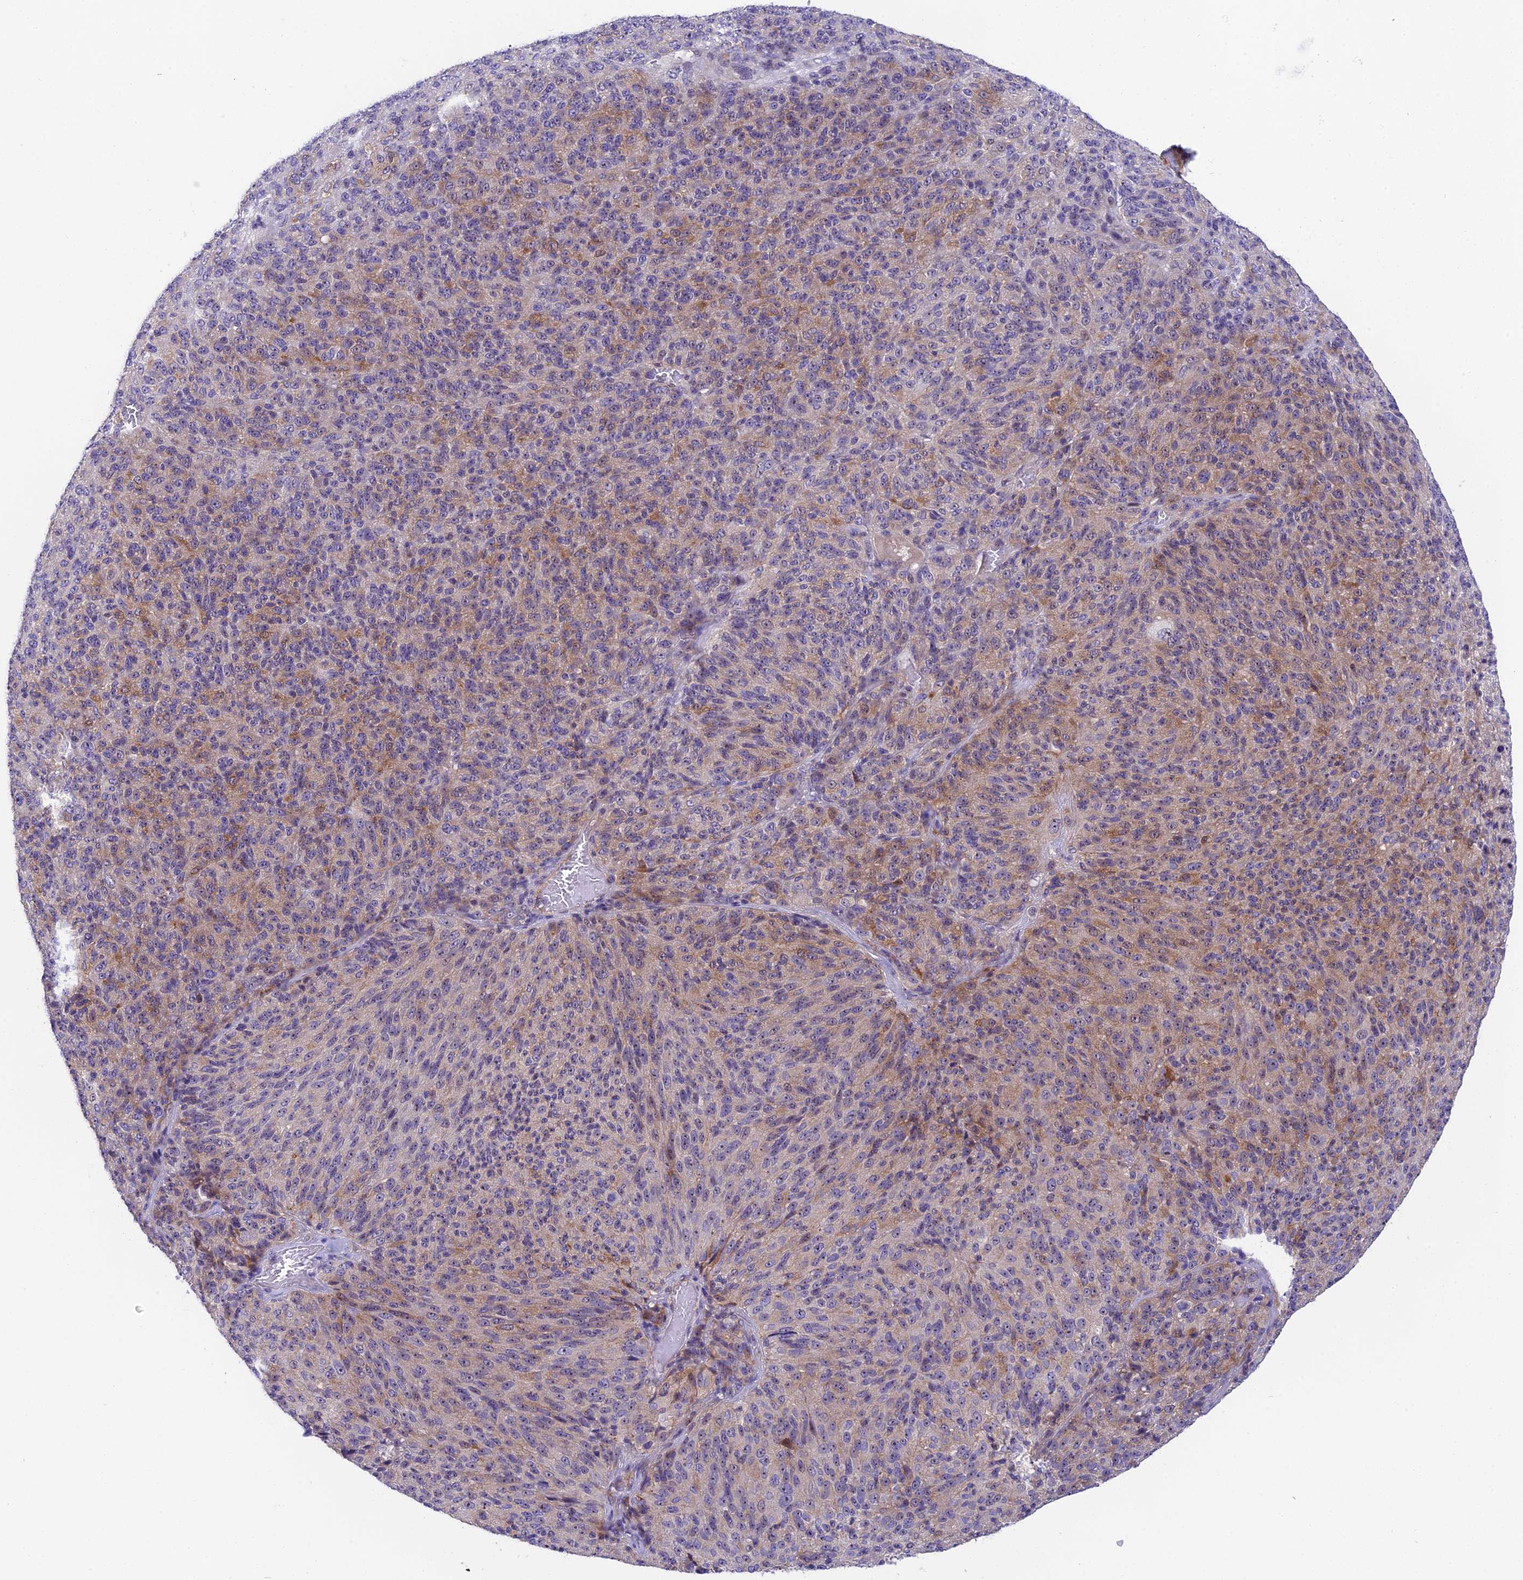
{"staining": {"intensity": "weak", "quantity": "25%-75%", "location": "cytoplasmic/membranous"}, "tissue": "melanoma", "cell_type": "Tumor cells", "image_type": "cancer", "snomed": [{"axis": "morphology", "description": "Malignant melanoma, Metastatic site"}, {"axis": "topography", "description": "Brain"}], "caption": "Immunohistochemistry (IHC) image of neoplastic tissue: human malignant melanoma (metastatic site) stained using IHC reveals low levels of weak protein expression localized specifically in the cytoplasmic/membranous of tumor cells, appearing as a cytoplasmic/membranous brown color.", "gene": "DUSP29", "patient": {"sex": "female", "age": 56}}